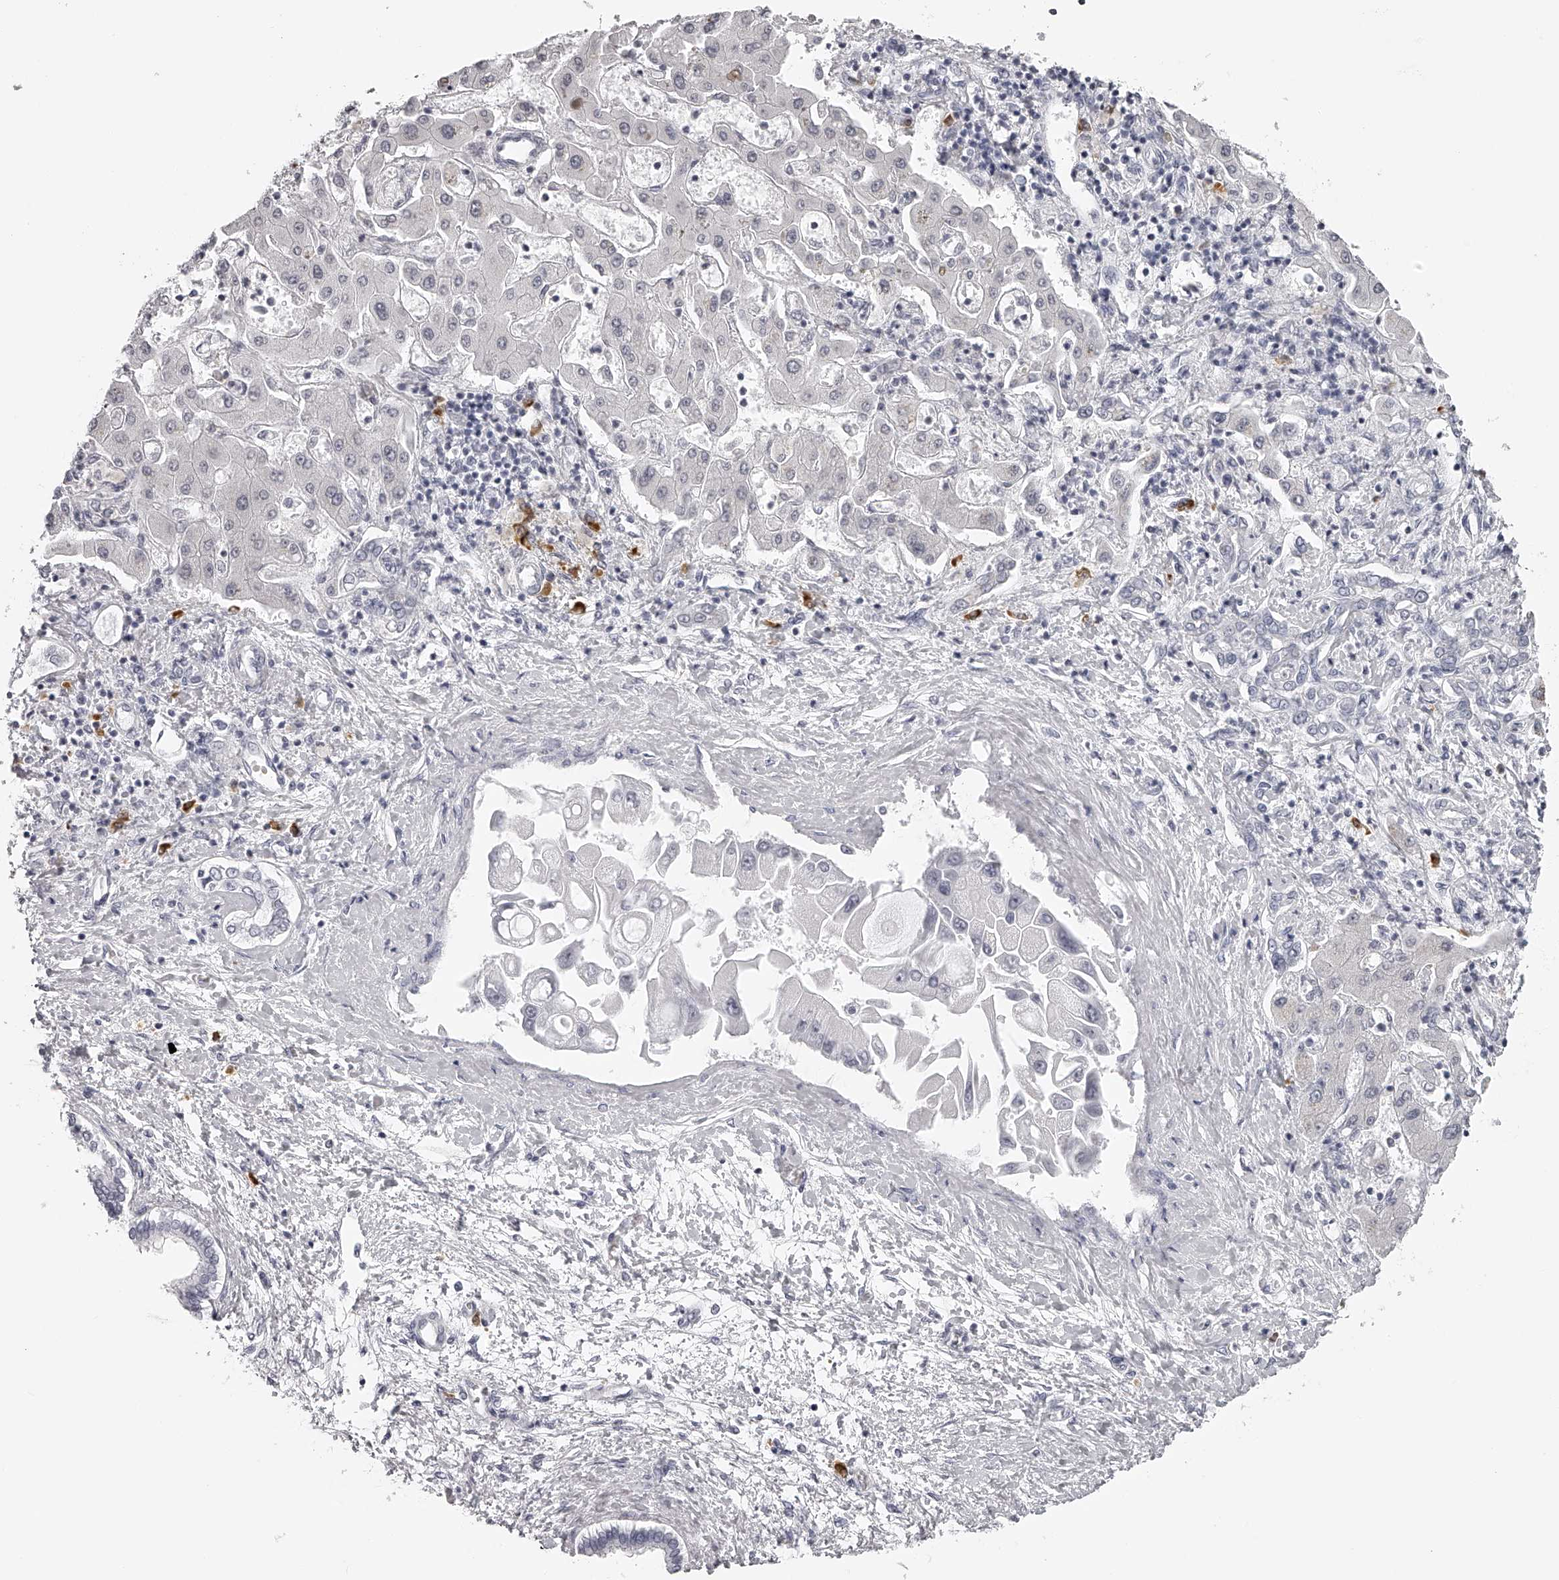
{"staining": {"intensity": "negative", "quantity": "none", "location": "none"}, "tissue": "liver cancer", "cell_type": "Tumor cells", "image_type": "cancer", "snomed": [{"axis": "morphology", "description": "Cholangiocarcinoma"}, {"axis": "topography", "description": "Liver"}], "caption": "Cholangiocarcinoma (liver) was stained to show a protein in brown. There is no significant staining in tumor cells.", "gene": "SEC11C", "patient": {"sex": "male", "age": 50}}